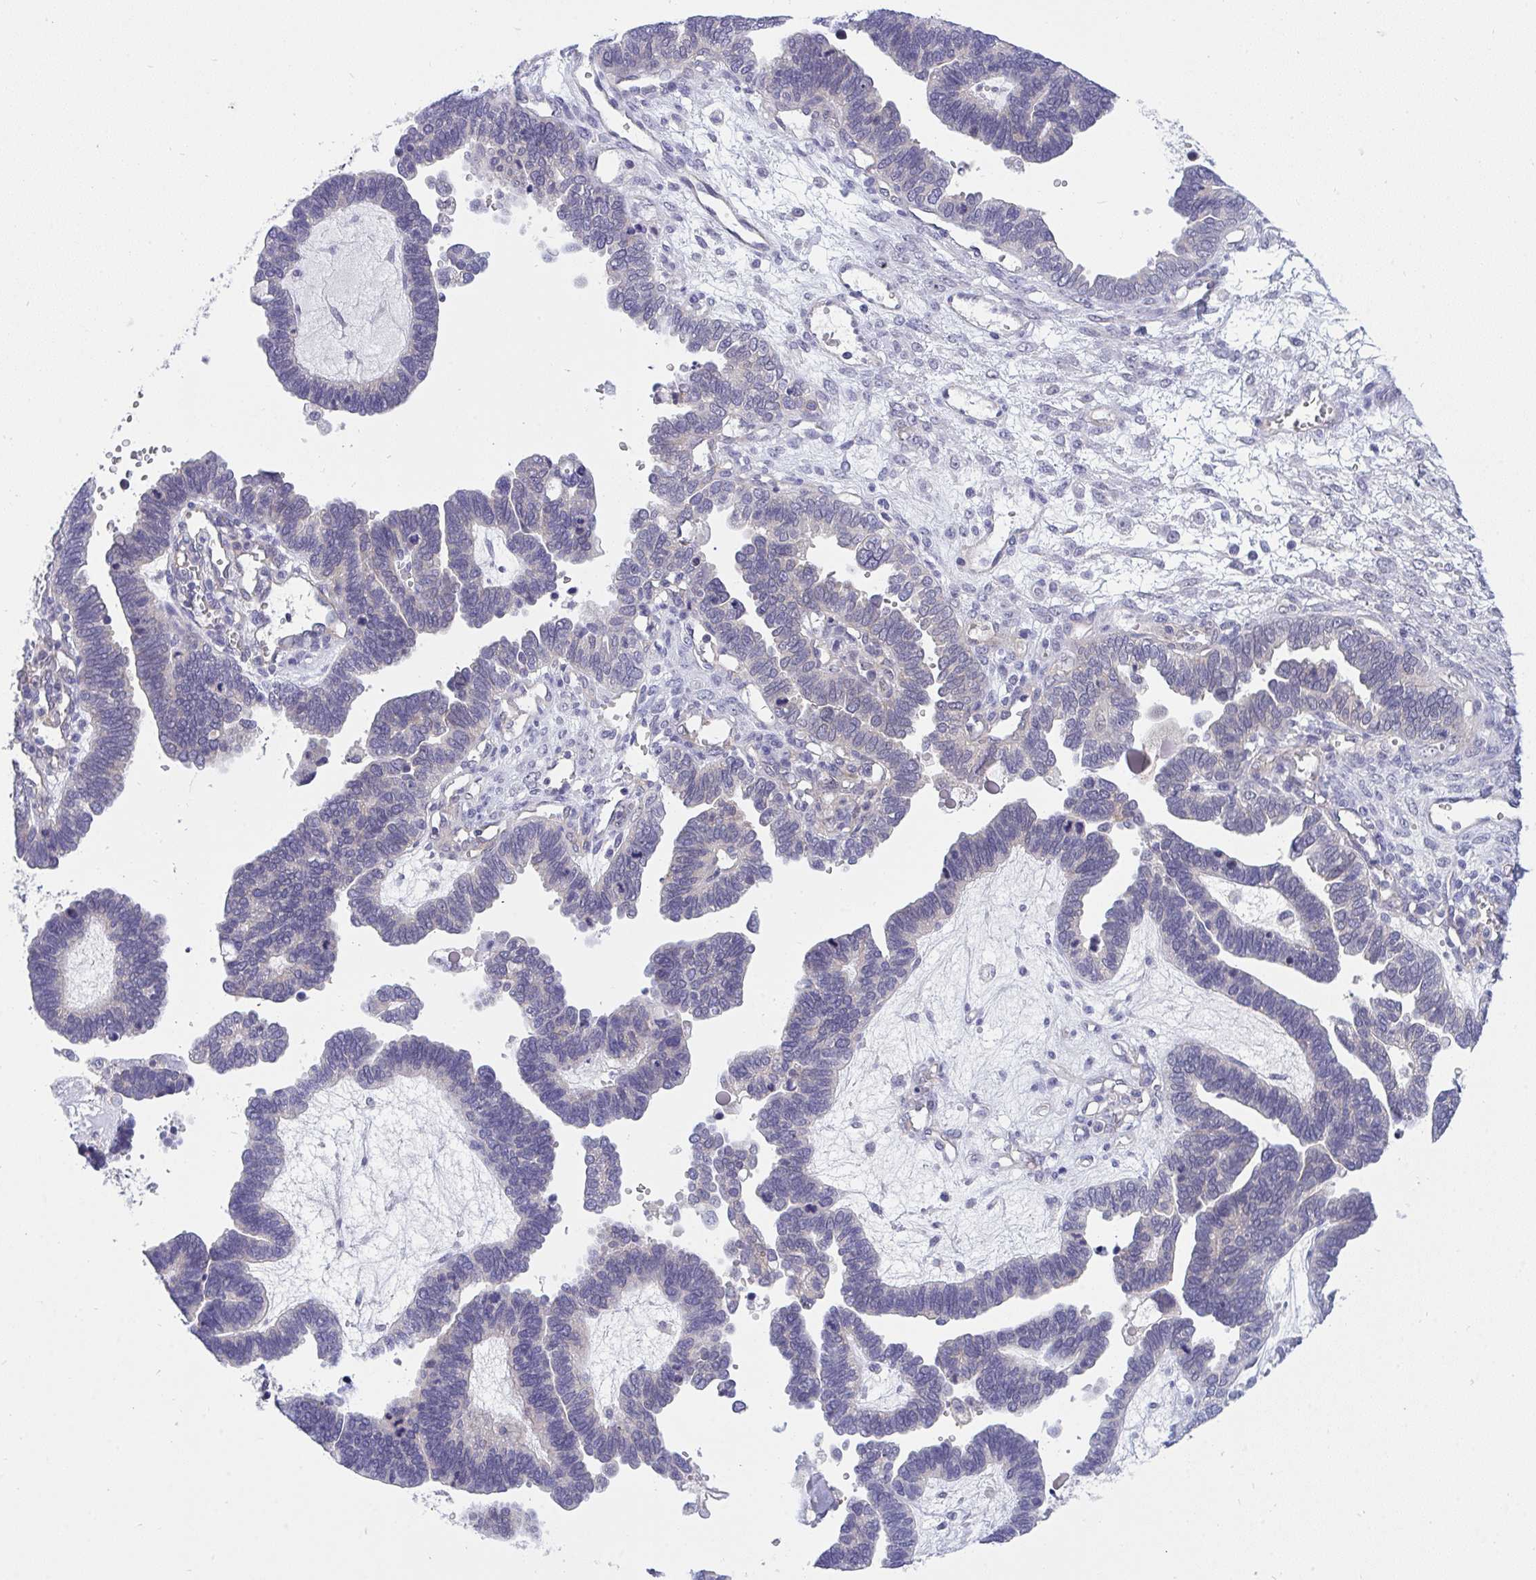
{"staining": {"intensity": "negative", "quantity": "none", "location": "none"}, "tissue": "ovarian cancer", "cell_type": "Tumor cells", "image_type": "cancer", "snomed": [{"axis": "morphology", "description": "Cystadenocarcinoma, serous, NOS"}, {"axis": "topography", "description": "Ovary"}], "caption": "A photomicrograph of serous cystadenocarcinoma (ovarian) stained for a protein reveals no brown staining in tumor cells. (DAB (3,3'-diaminobenzidine) immunohistochemistry (IHC) visualized using brightfield microscopy, high magnification).", "gene": "HOXD12", "patient": {"sex": "female", "age": 51}}